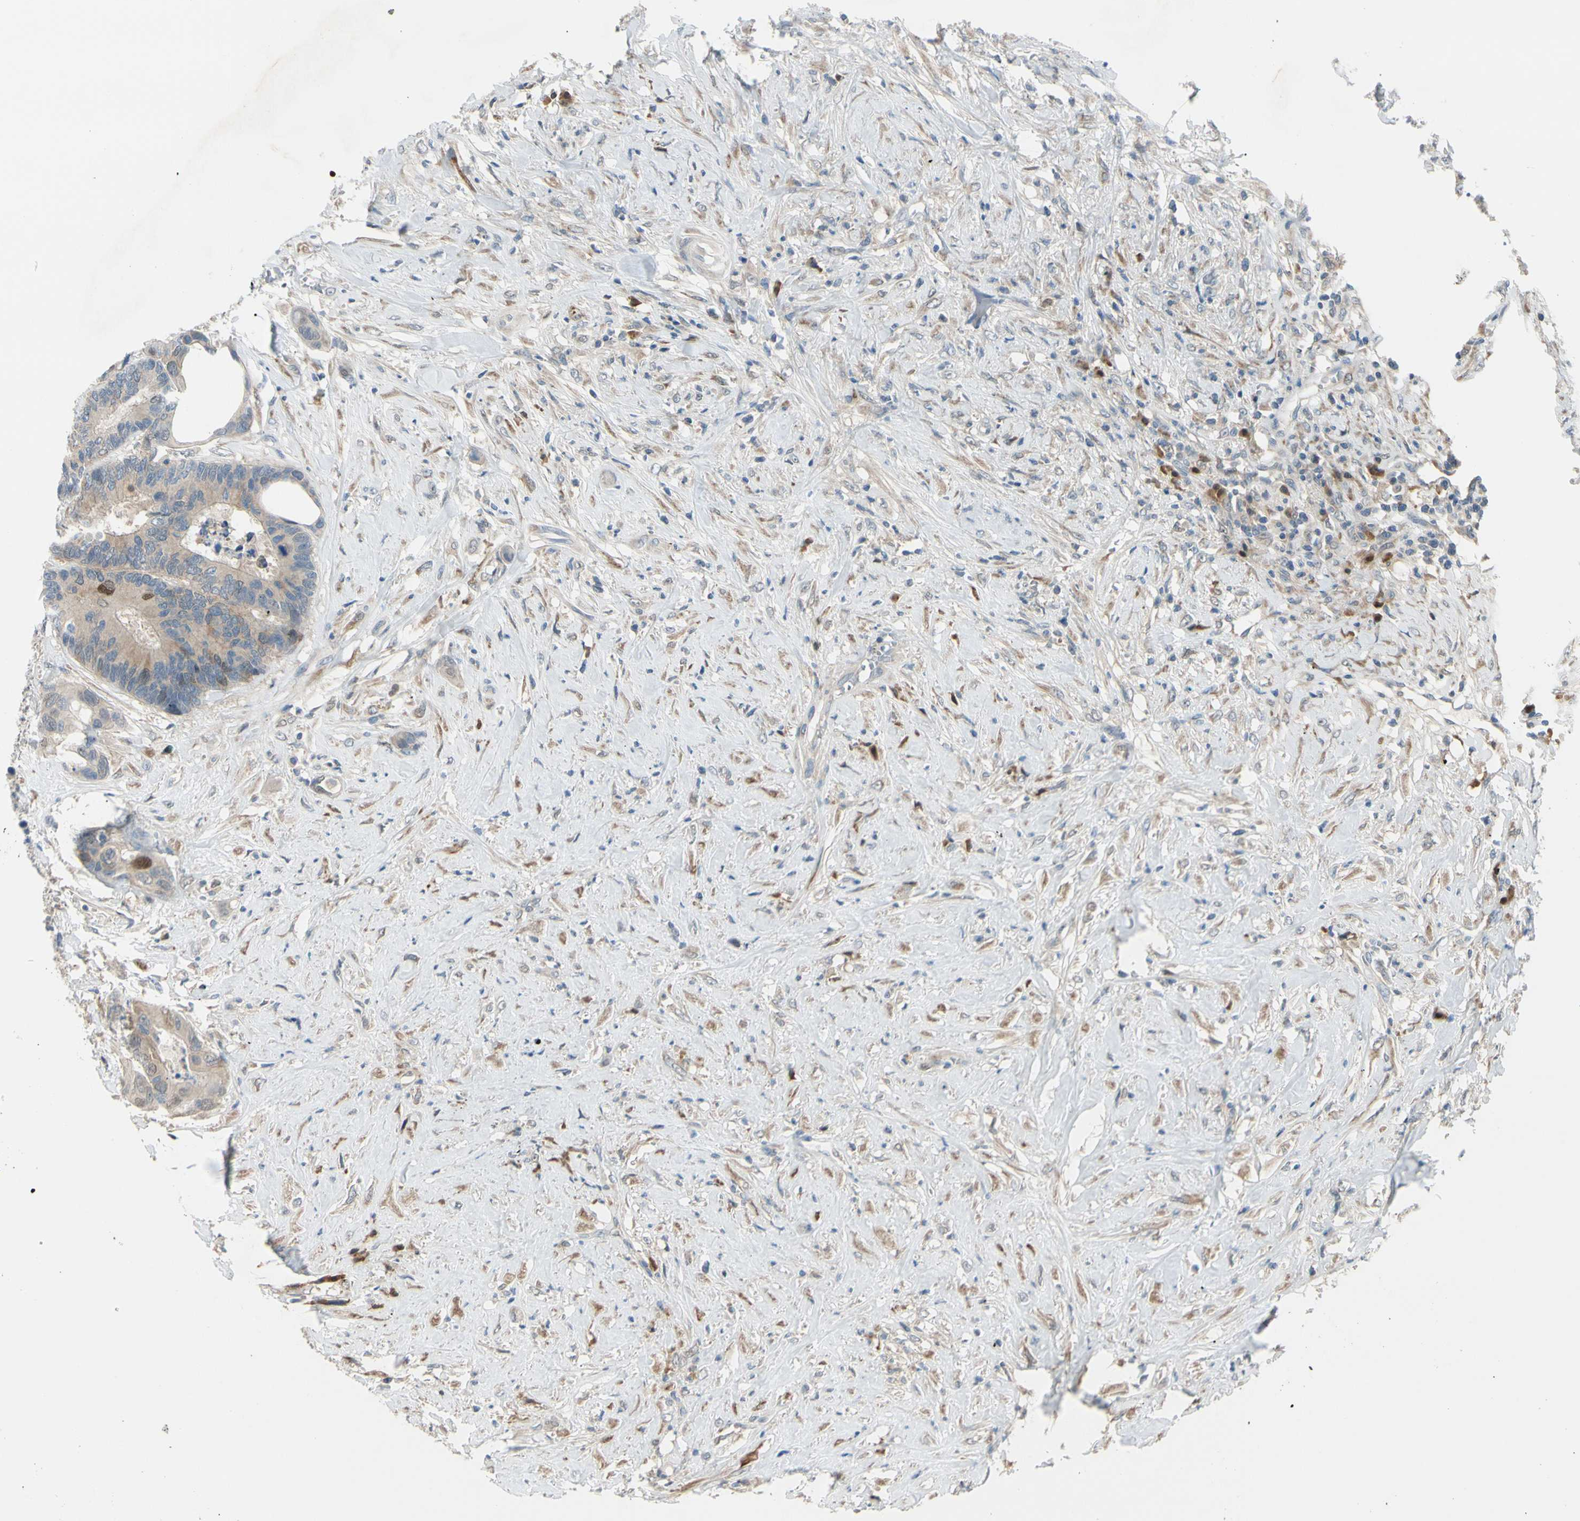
{"staining": {"intensity": "weak", "quantity": ">75%", "location": "cytoplasmic/membranous"}, "tissue": "colorectal cancer", "cell_type": "Tumor cells", "image_type": "cancer", "snomed": [{"axis": "morphology", "description": "Adenocarcinoma, NOS"}, {"axis": "topography", "description": "Rectum"}], "caption": "This photomicrograph reveals immunohistochemistry staining of human adenocarcinoma (colorectal), with low weak cytoplasmic/membranous staining in approximately >75% of tumor cells.", "gene": "PTTG1", "patient": {"sex": "male", "age": 55}}